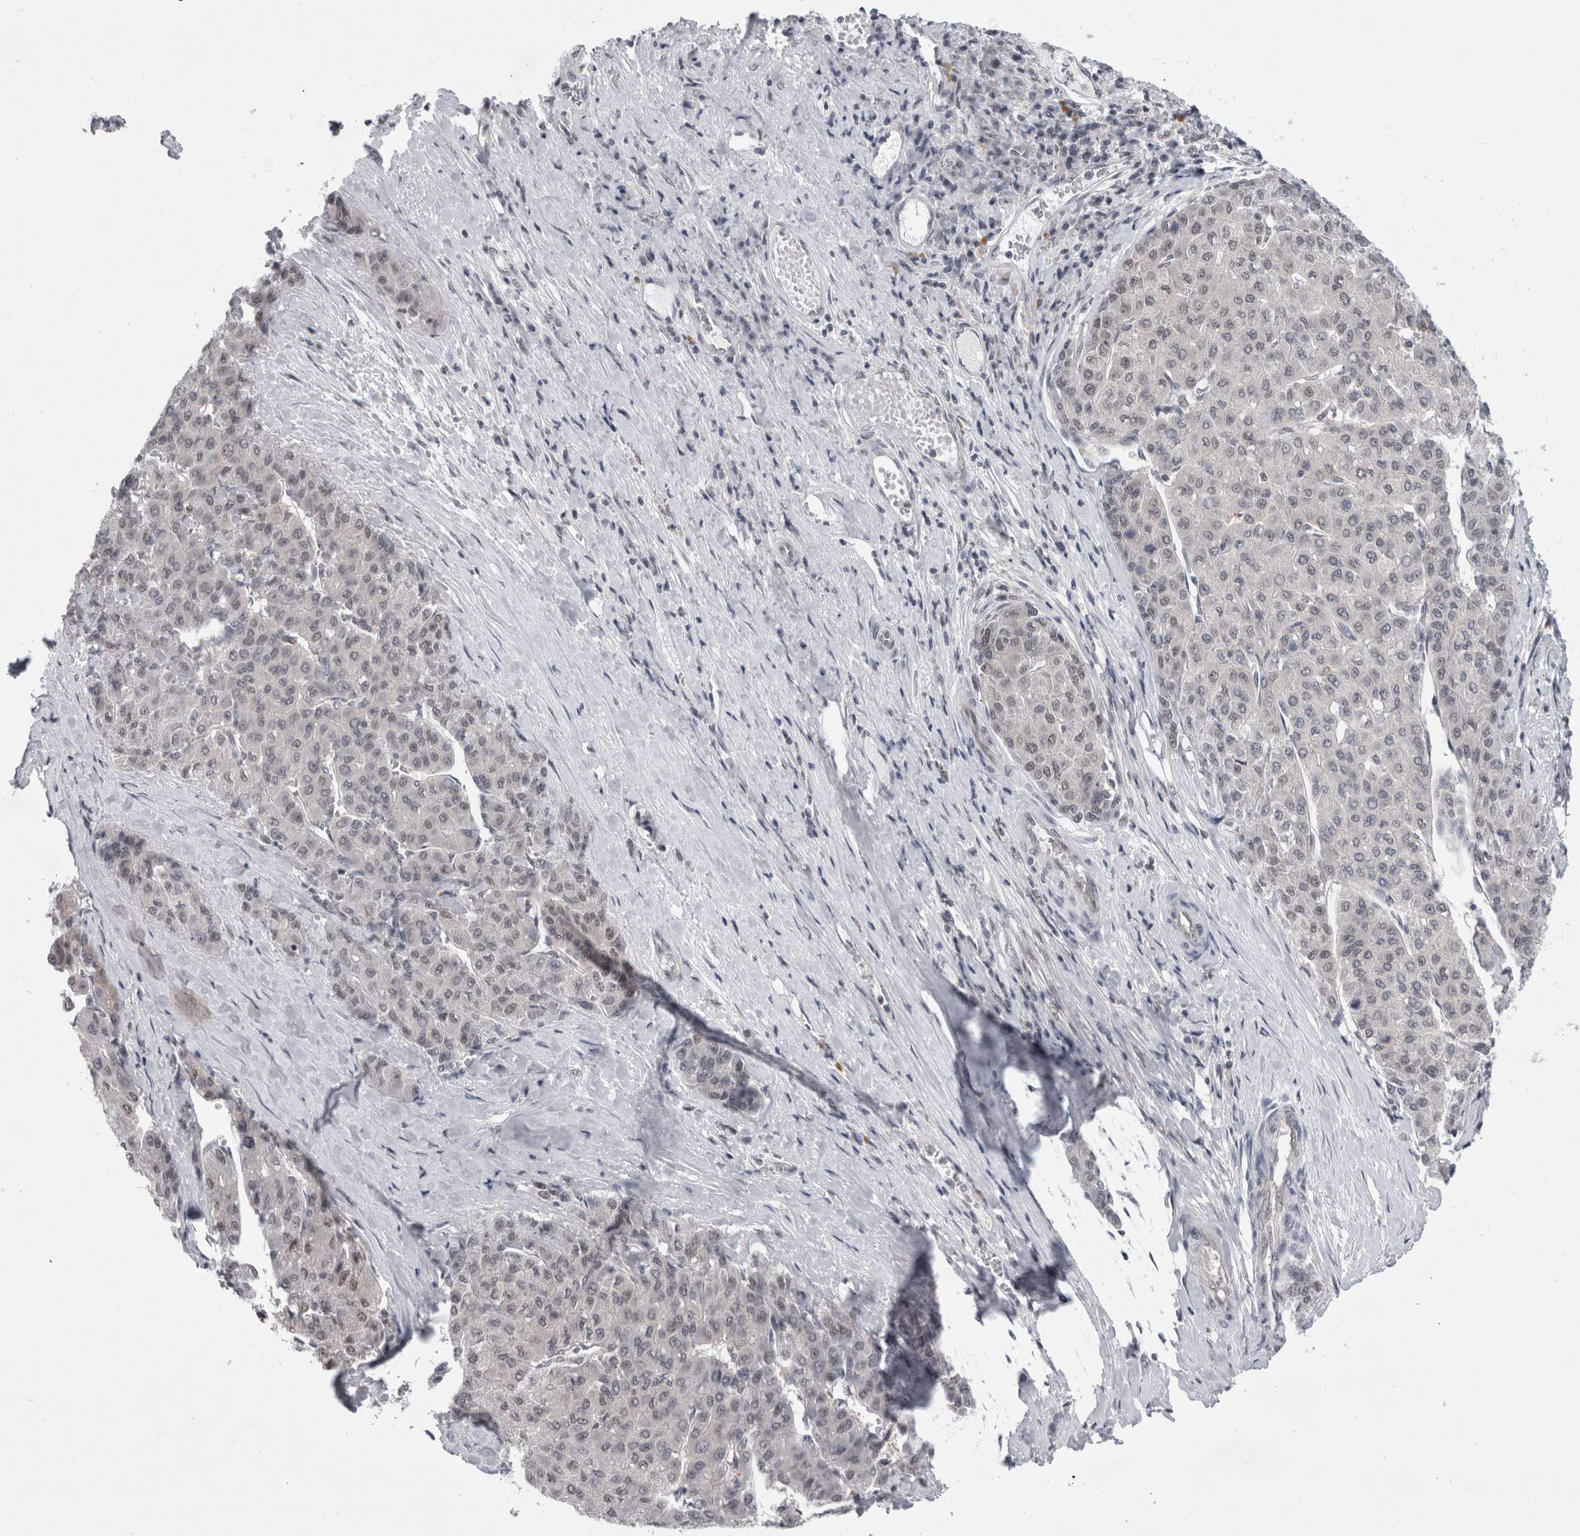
{"staining": {"intensity": "weak", "quantity": ">75%", "location": "nuclear"}, "tissue": "liver cancer", "cell_type": "Tumor cells", "image_type": "cancer", "snomed": [{"axis": "morphology", "description": "Carcinoma, Hepatocellular, NOS"}, {"axis": "topography", "description": "Liver"}], "caption": "Immunohistochemistry of liver cancer demonstrates low levels of weak nuclear expression in approximately >75% of tumor cells.", "gene": "PSMB2", "patient": {"sex": "male", "age": 65}}